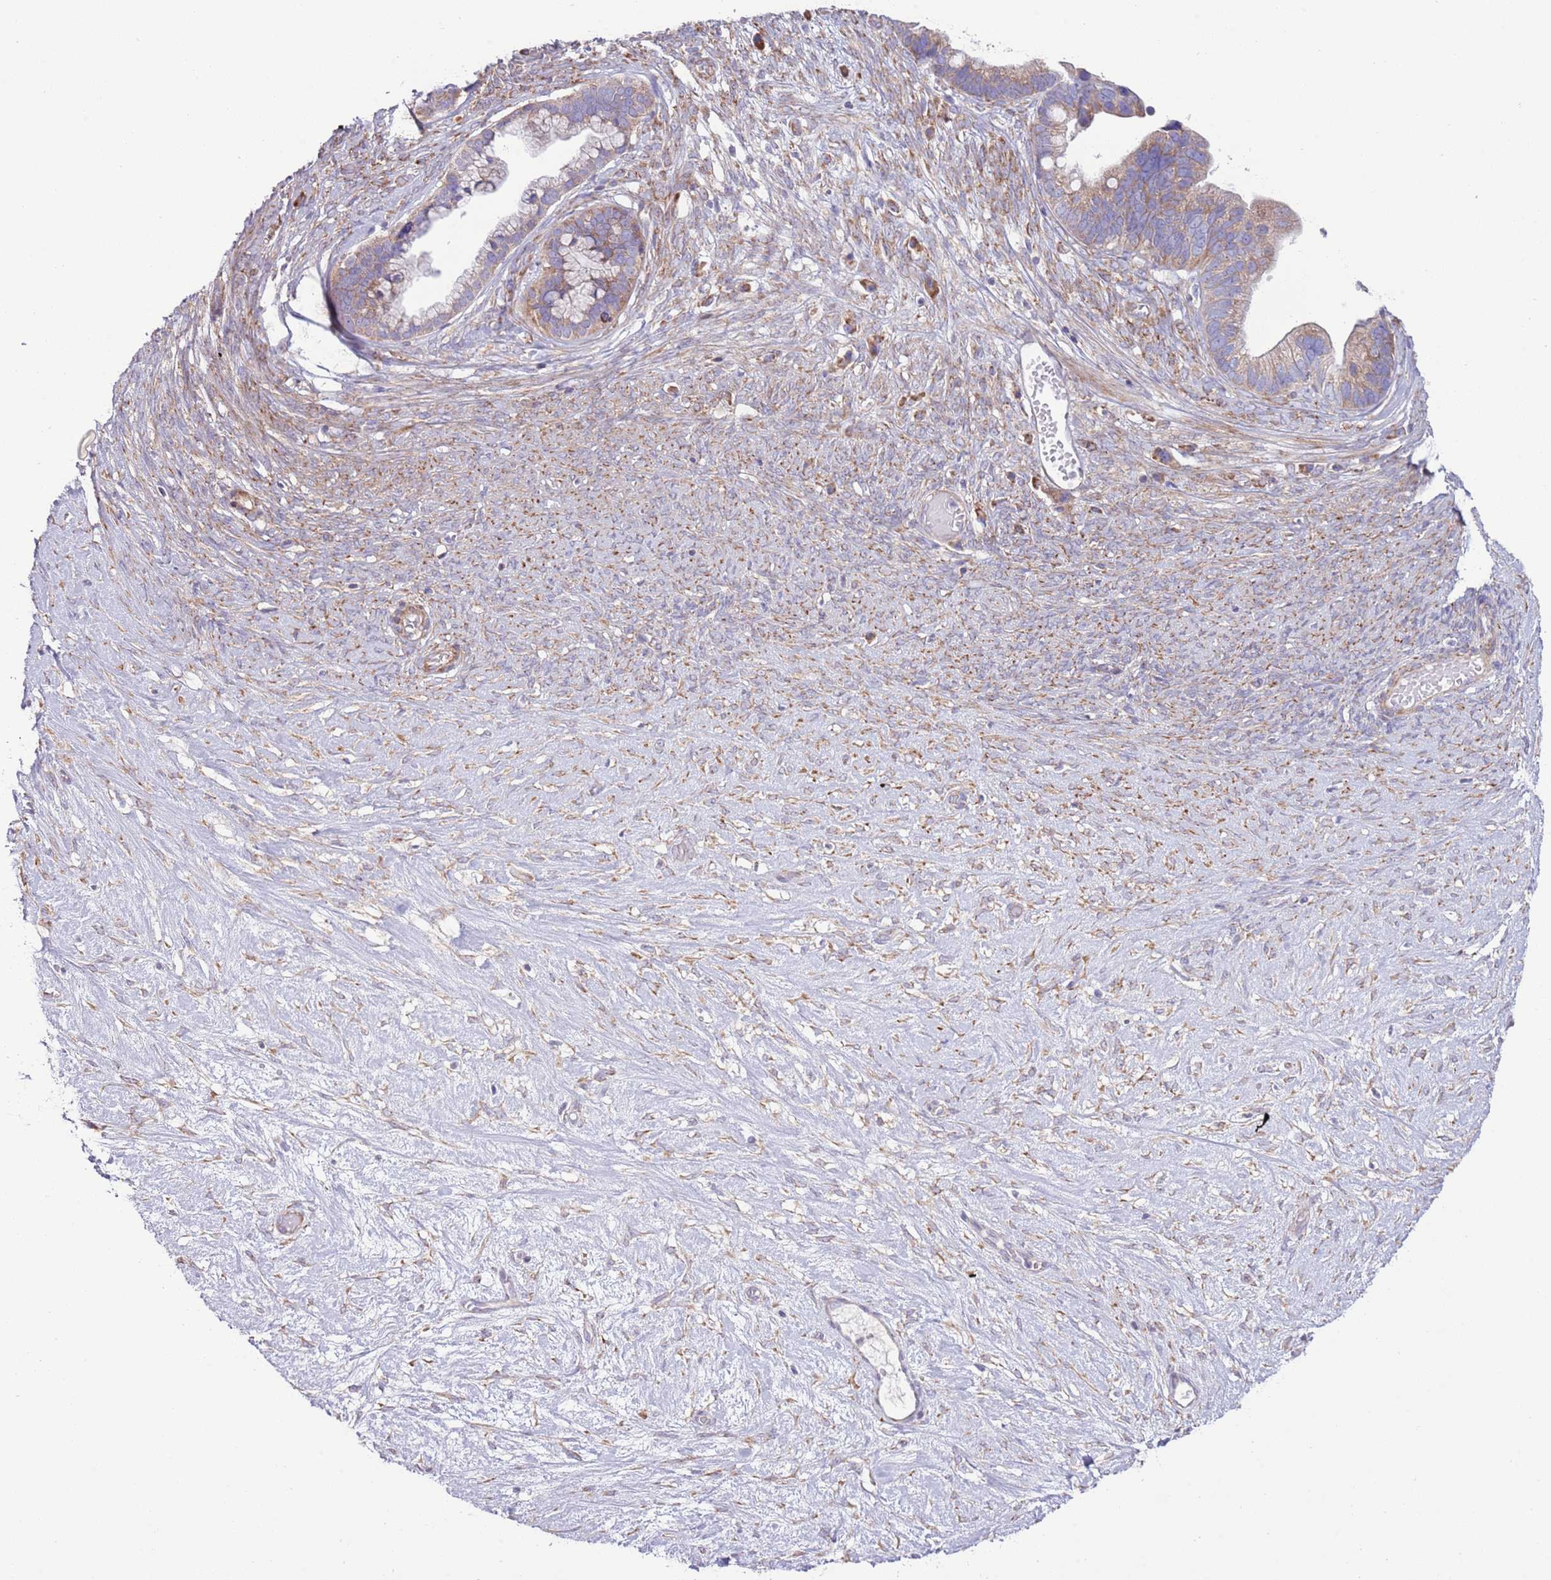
{"staining": {"intensity": "weak", "quantity": ">75%", "location": "cytoplasmic/membranous"}, "tissue": "ovarian cancer", "cell_type": "Tumor cells", "image_type": "cancer", "snomed": [{"axis": "morphology", "description": "Cystadenocarcinoma, serous, NOS"}, {"axis": "topography", "description": "Ovary"}], "caption": "Ovarian cancer tissue displays weak cytoplasmic/membranous staining in approximately >75% of tumor cells, visualized by immunohistochemistry.", "gene": "TOMM5", "patient": {"sex": "female", "age": 56}}